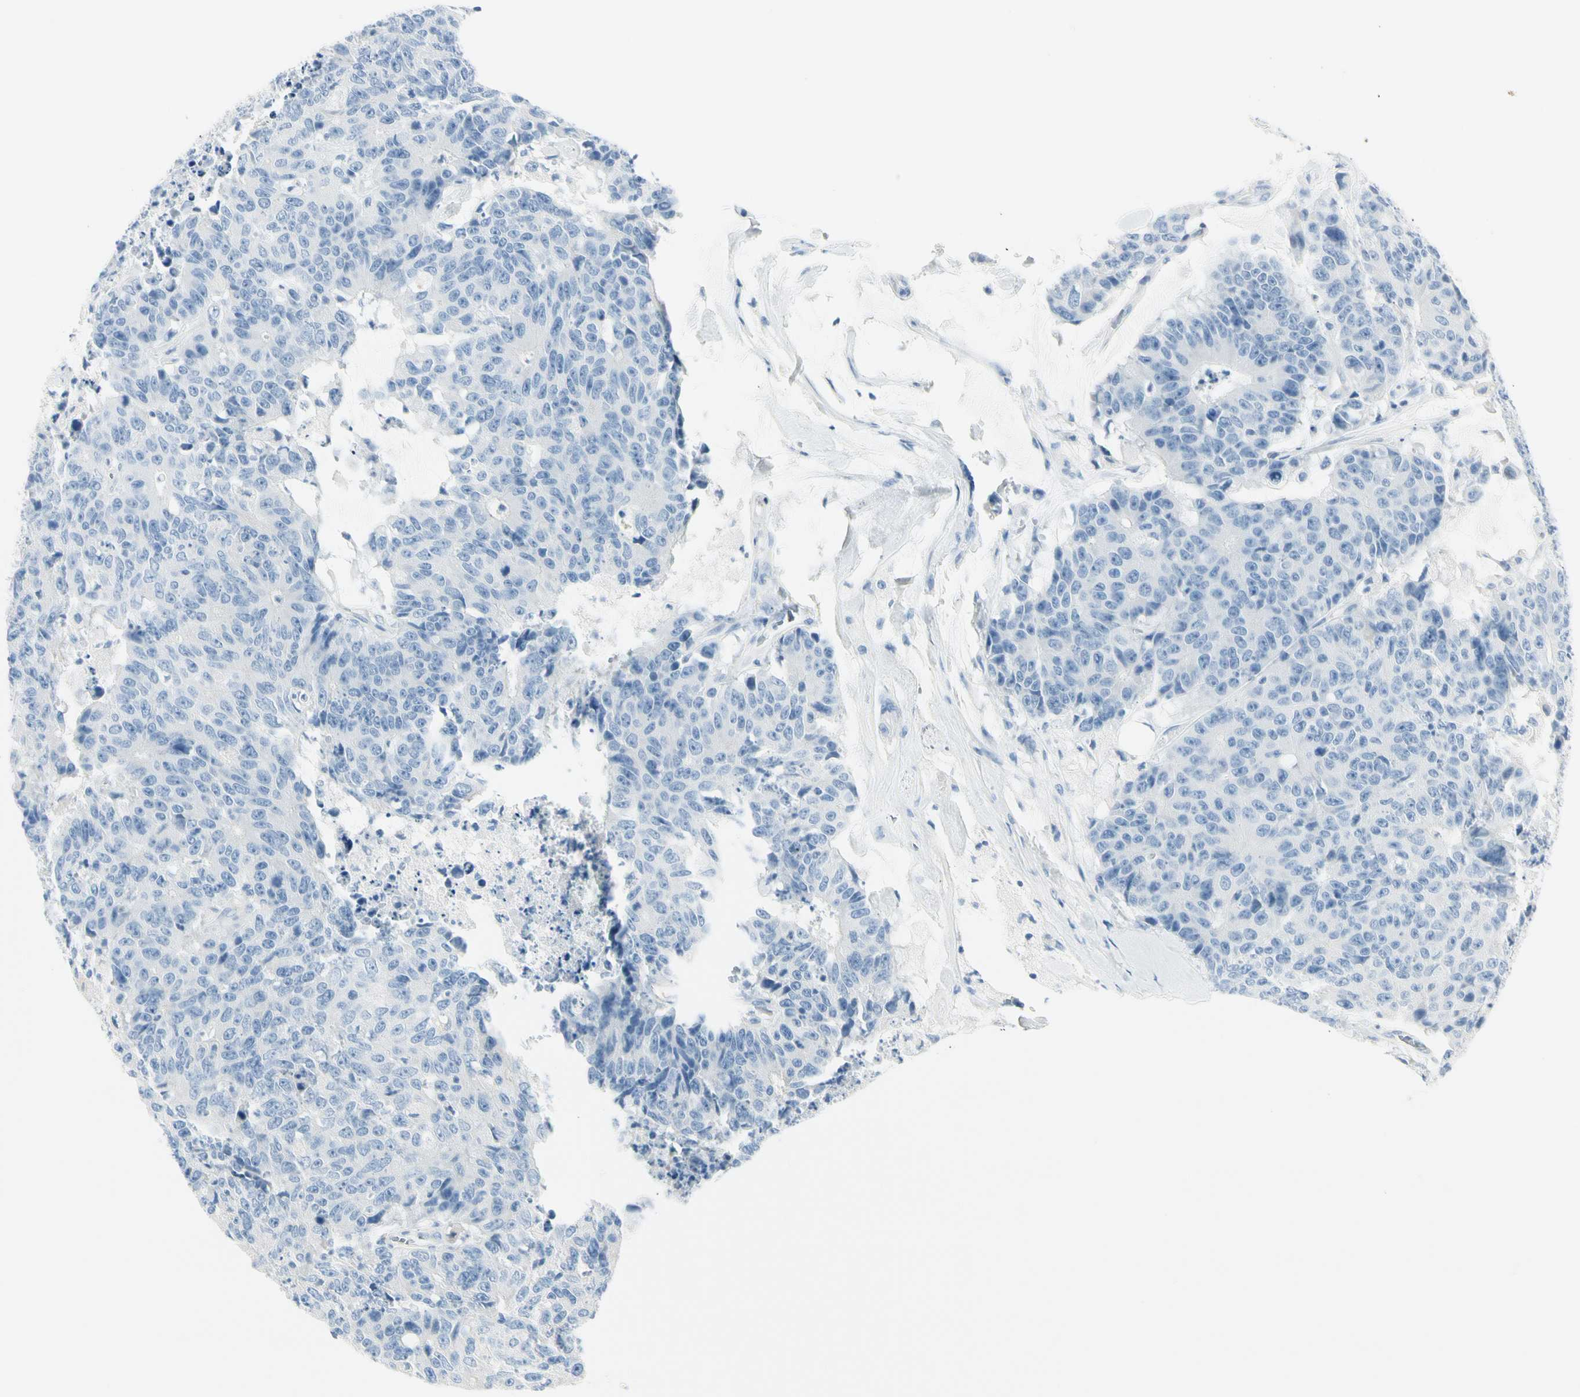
{"staining": {"intensity": "negative", "quantity": "none", "location": "none"}, "tissue": "colorectal cancer", "cell_type": "Tumor cells", "image_type": "cancer", "snomed": [{"axis": "morphology", "description": "Adenocarcinoma, NOS"}, {"axis": "topography", "description": "Colon"}], "caption": "Immunohistochemistry (IHC) histopathology image of neoplastic tissue: human adenocarcinoma (colorectal) stained with DAB exhibits no significant protein positivity in tumor cells. (Immunohistochemistry (IHC), brightfield microscopy, high magnification).", "gene": "ADGRA3", "patient": {"sex": "female", "age": 86}}